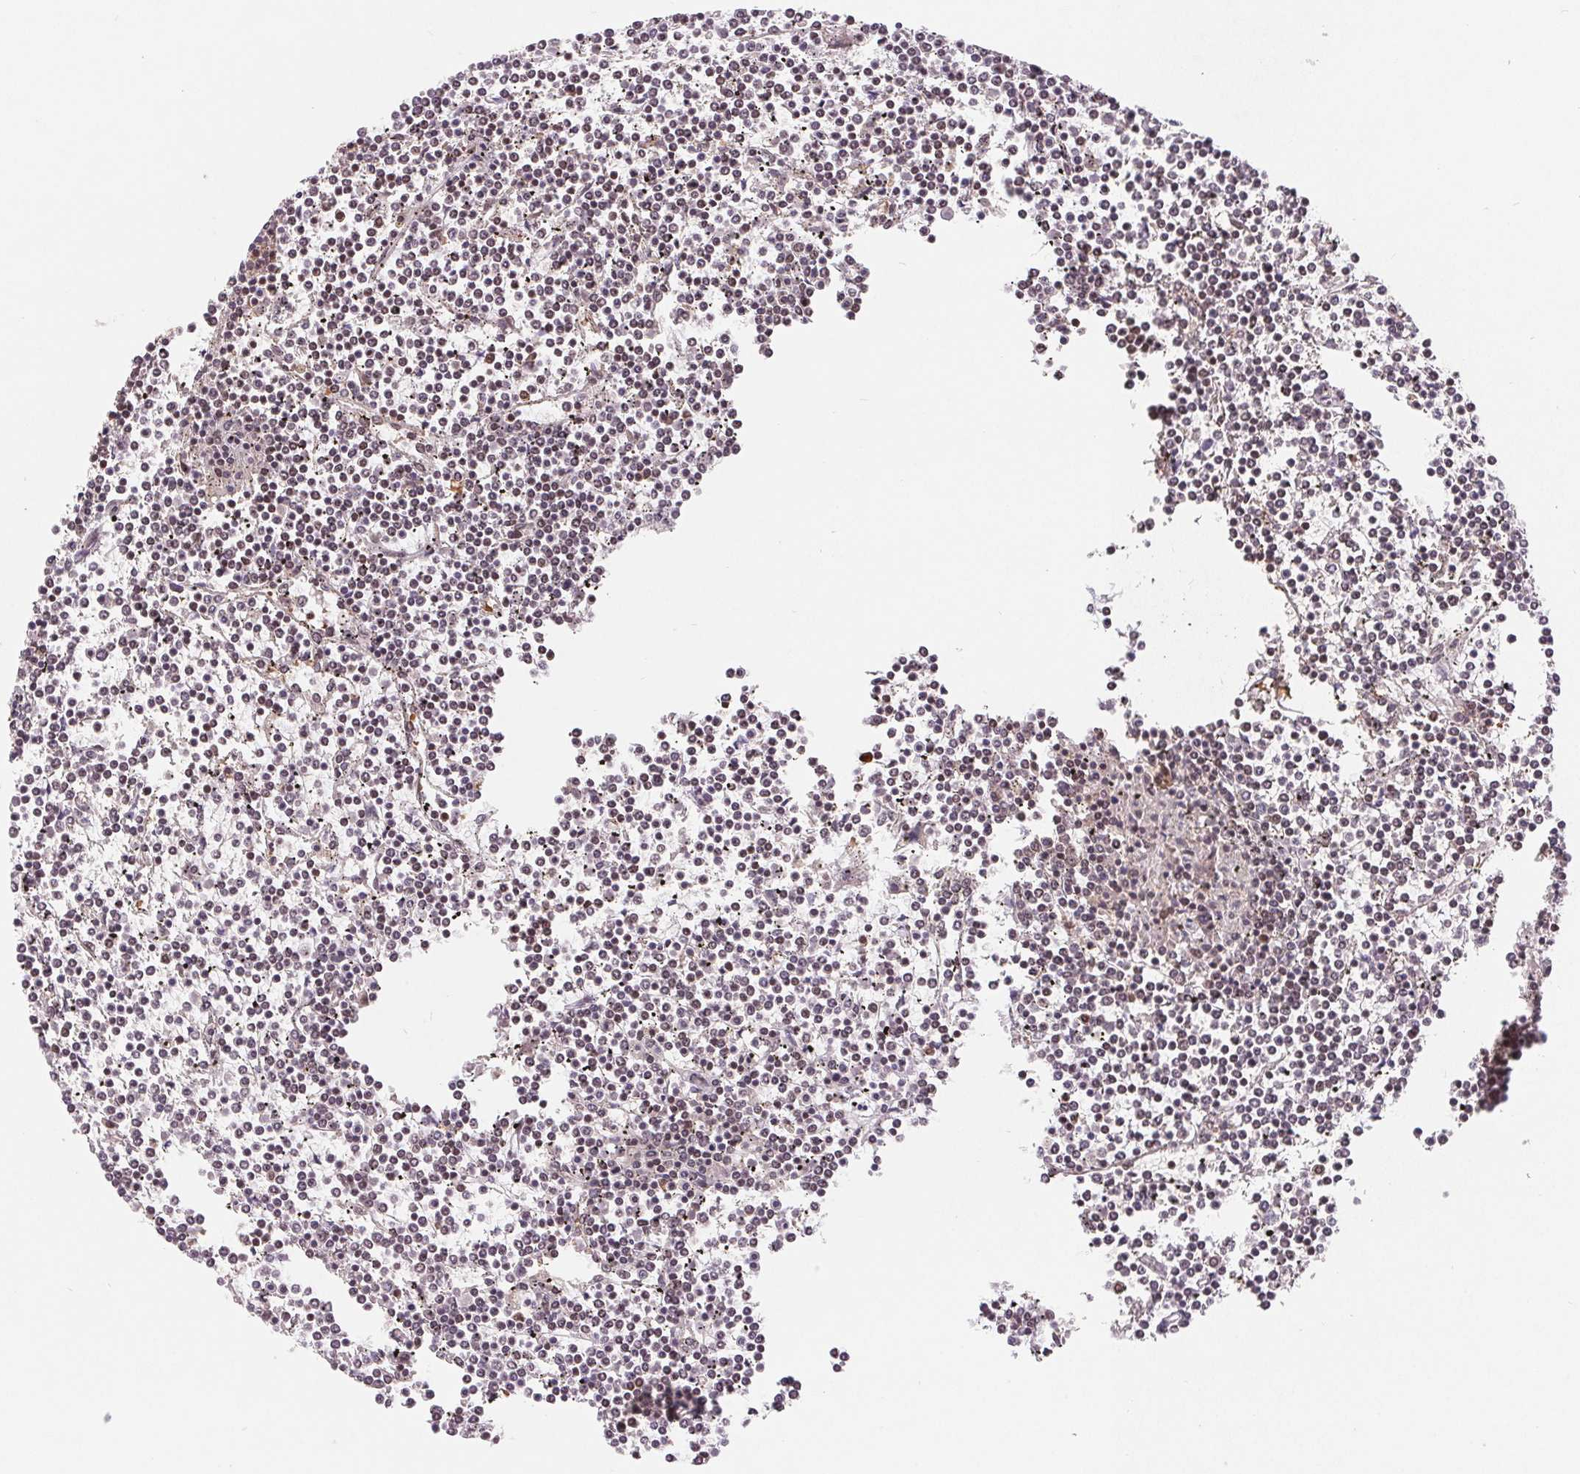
{"staining": {"intensity": "weak", "quantity": "25%-75%", "location": "nuclear"}, "tissue": "lymphoma", "cell_type": "Tumor cells", "image_type": "cancer", "snomed": [{"axis": "morphology", "description": "Malignant lymphoma, non-Hodgkin's type, Low grade"}, {"axis": "topography", "description": "Spleen"}], "caption": "Lymphoma tissue shows weak nuclear staining in approximately 25%-75% of tumor cells", "gene": "HMGN3", "patient": {"sex": "female", "age": 19}}